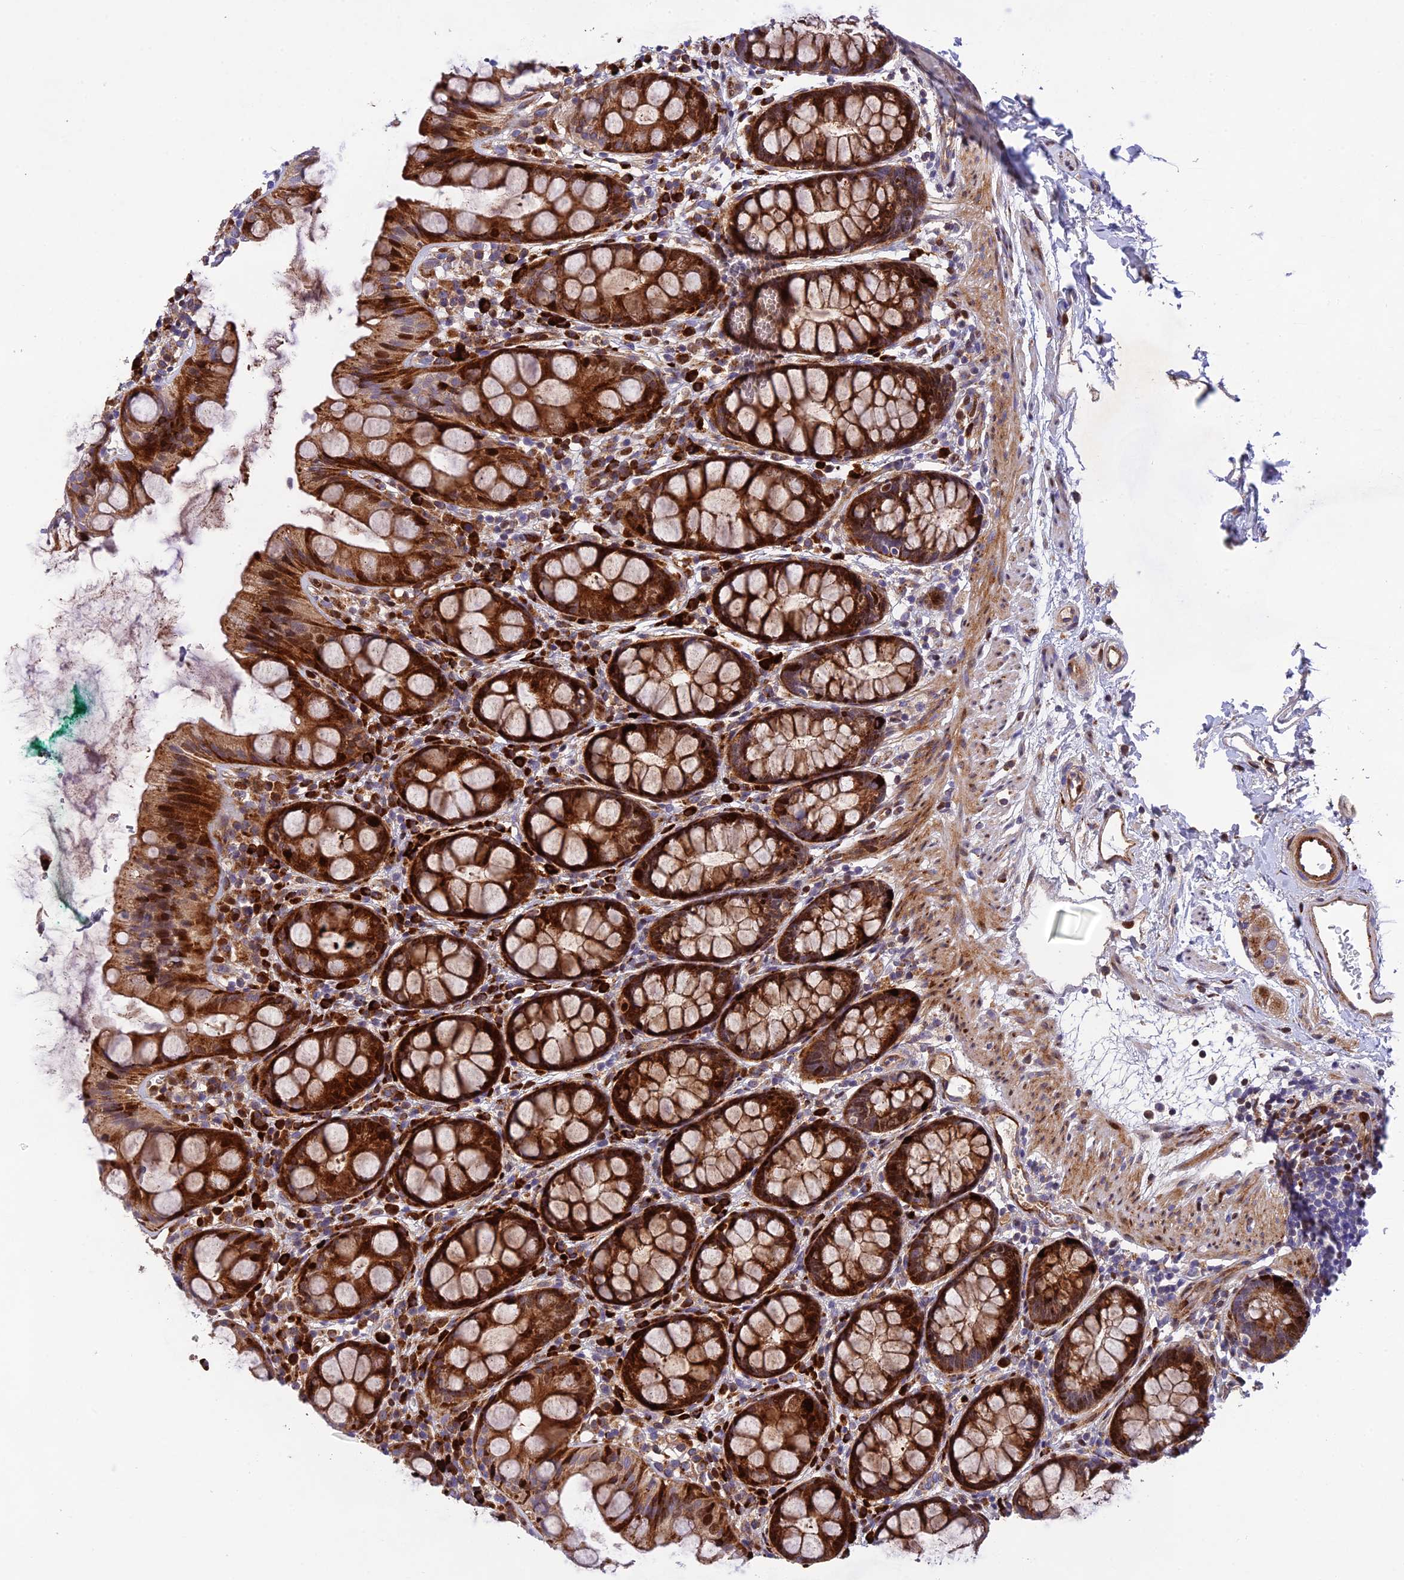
{"staining": {"intensity": "strong", "quantity": ">75%", "location": "cytoplasmic/membranous,nuclear"}, "tissue": "rectum", "cell_type": "Glandular cells", "image_type": "normal", "snomed": [{"axis": "morphology", "description": "Normal tissue, NOS"}, {"axis": "topography", "description": "Rectum"}], "caption": "The immunohistochemical stain shows strong cytoplasmic/membranous,nuclear positivity in glandular cells of unremarkable rectum.", "gene": "CPSF4L", "patient": {"sex": "female", "age": 65}}